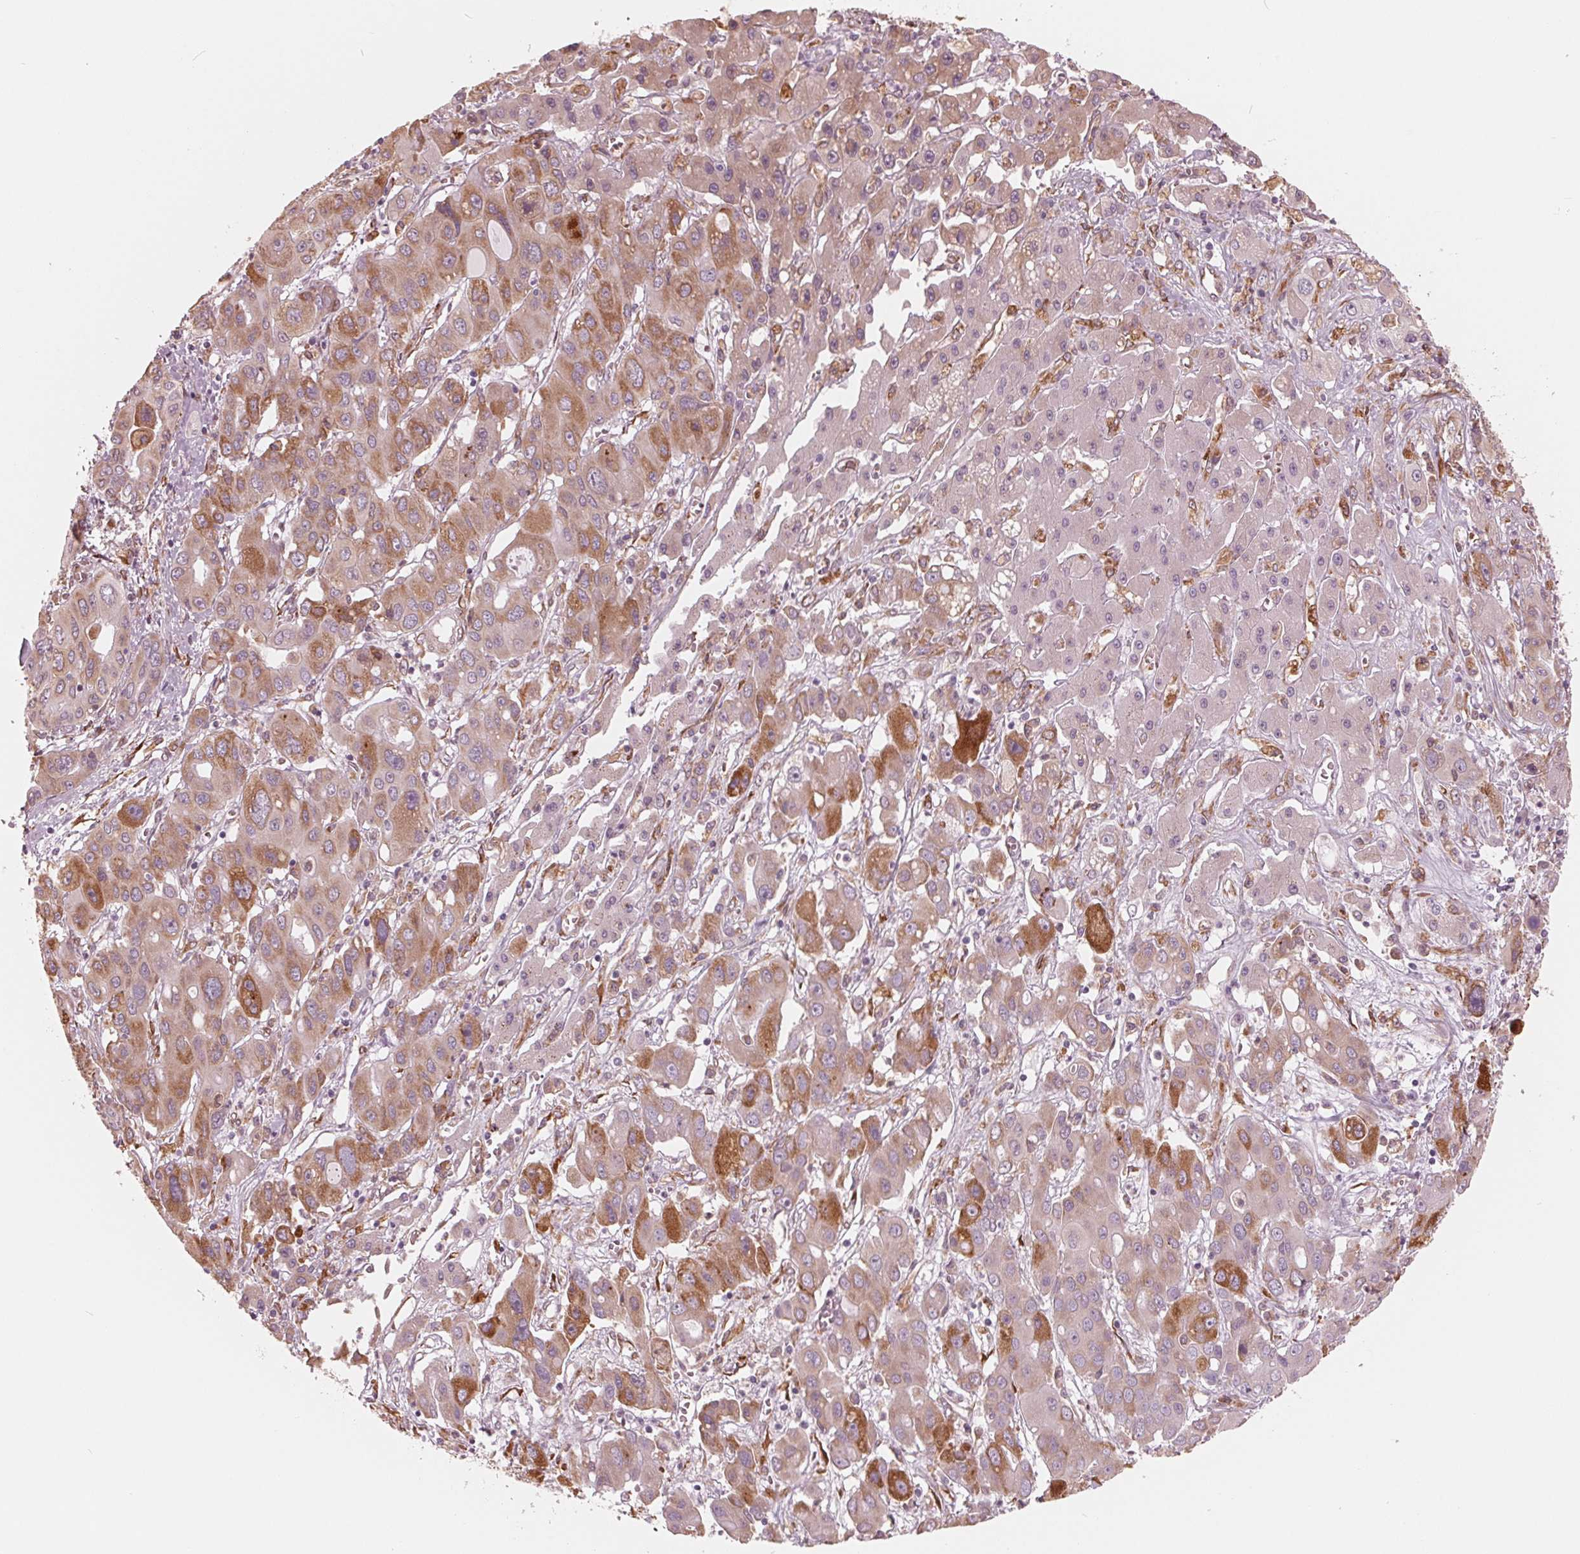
{"staining": {"intensity": "moderate", "quantity": ">75%", "location": "cytoplasmic/membranous"}, "tissue": "liver cancer", "cell_type": "Tumor cells", "image_type": "cancer", "snomed": [{"axis": "morphology", "description": "Cholangiocarcinoma"}, {"axis": "topography", "description": "Liver"}], "caption": "The immunohistochemical stain labels moderate cytoplasmic/membranous staining in tumor cells of liver cholangiocarcinoma tissue. Using DAB (3,3'-diaminobenzidine) (brown) and hematoxylin (blue) stains, captured at high magnification using brightfield microscopy.", "gene": "IKBIP", "patient": {"sex": "male", "age": 67}}